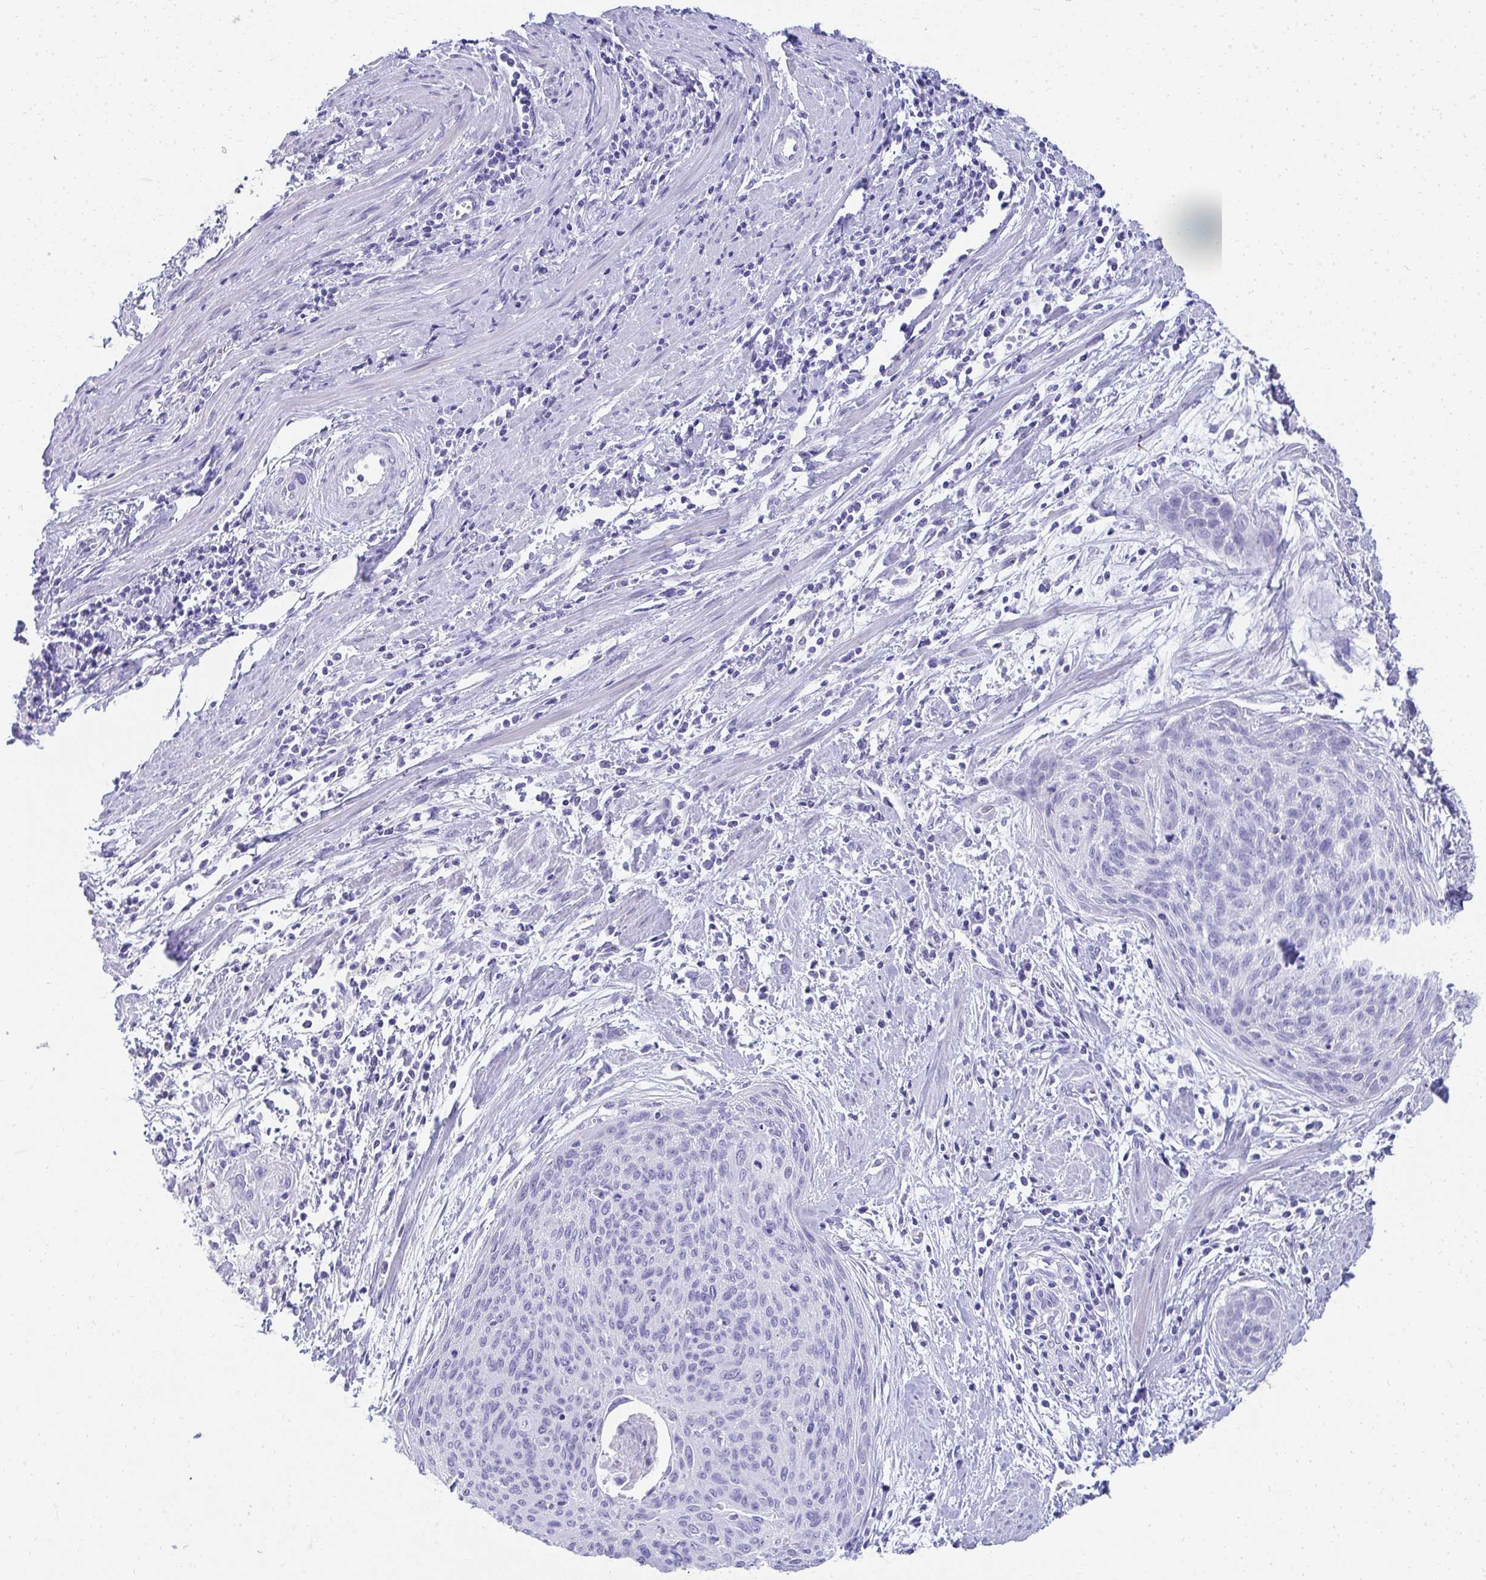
{"staining": {"intensity": "negative", "quantity": "none", "location": "none"}, "tissue": "cervical cancer", "cell_type": "Tumor cells", "image_type": "cancer", "snomed": [{"axis": "morphology", "description": "Squamous cell carcinoma, NOS"}, {"axis": "topography", "description": "Cervix"}], "caption": "DAB immunohistochemical staining of human cervical cancer (squamous cell carcinoma) reveals no significant staining in tumor cells.", "gene": "SEC14L3", "patient": {"sex": "female", "age": 55}}